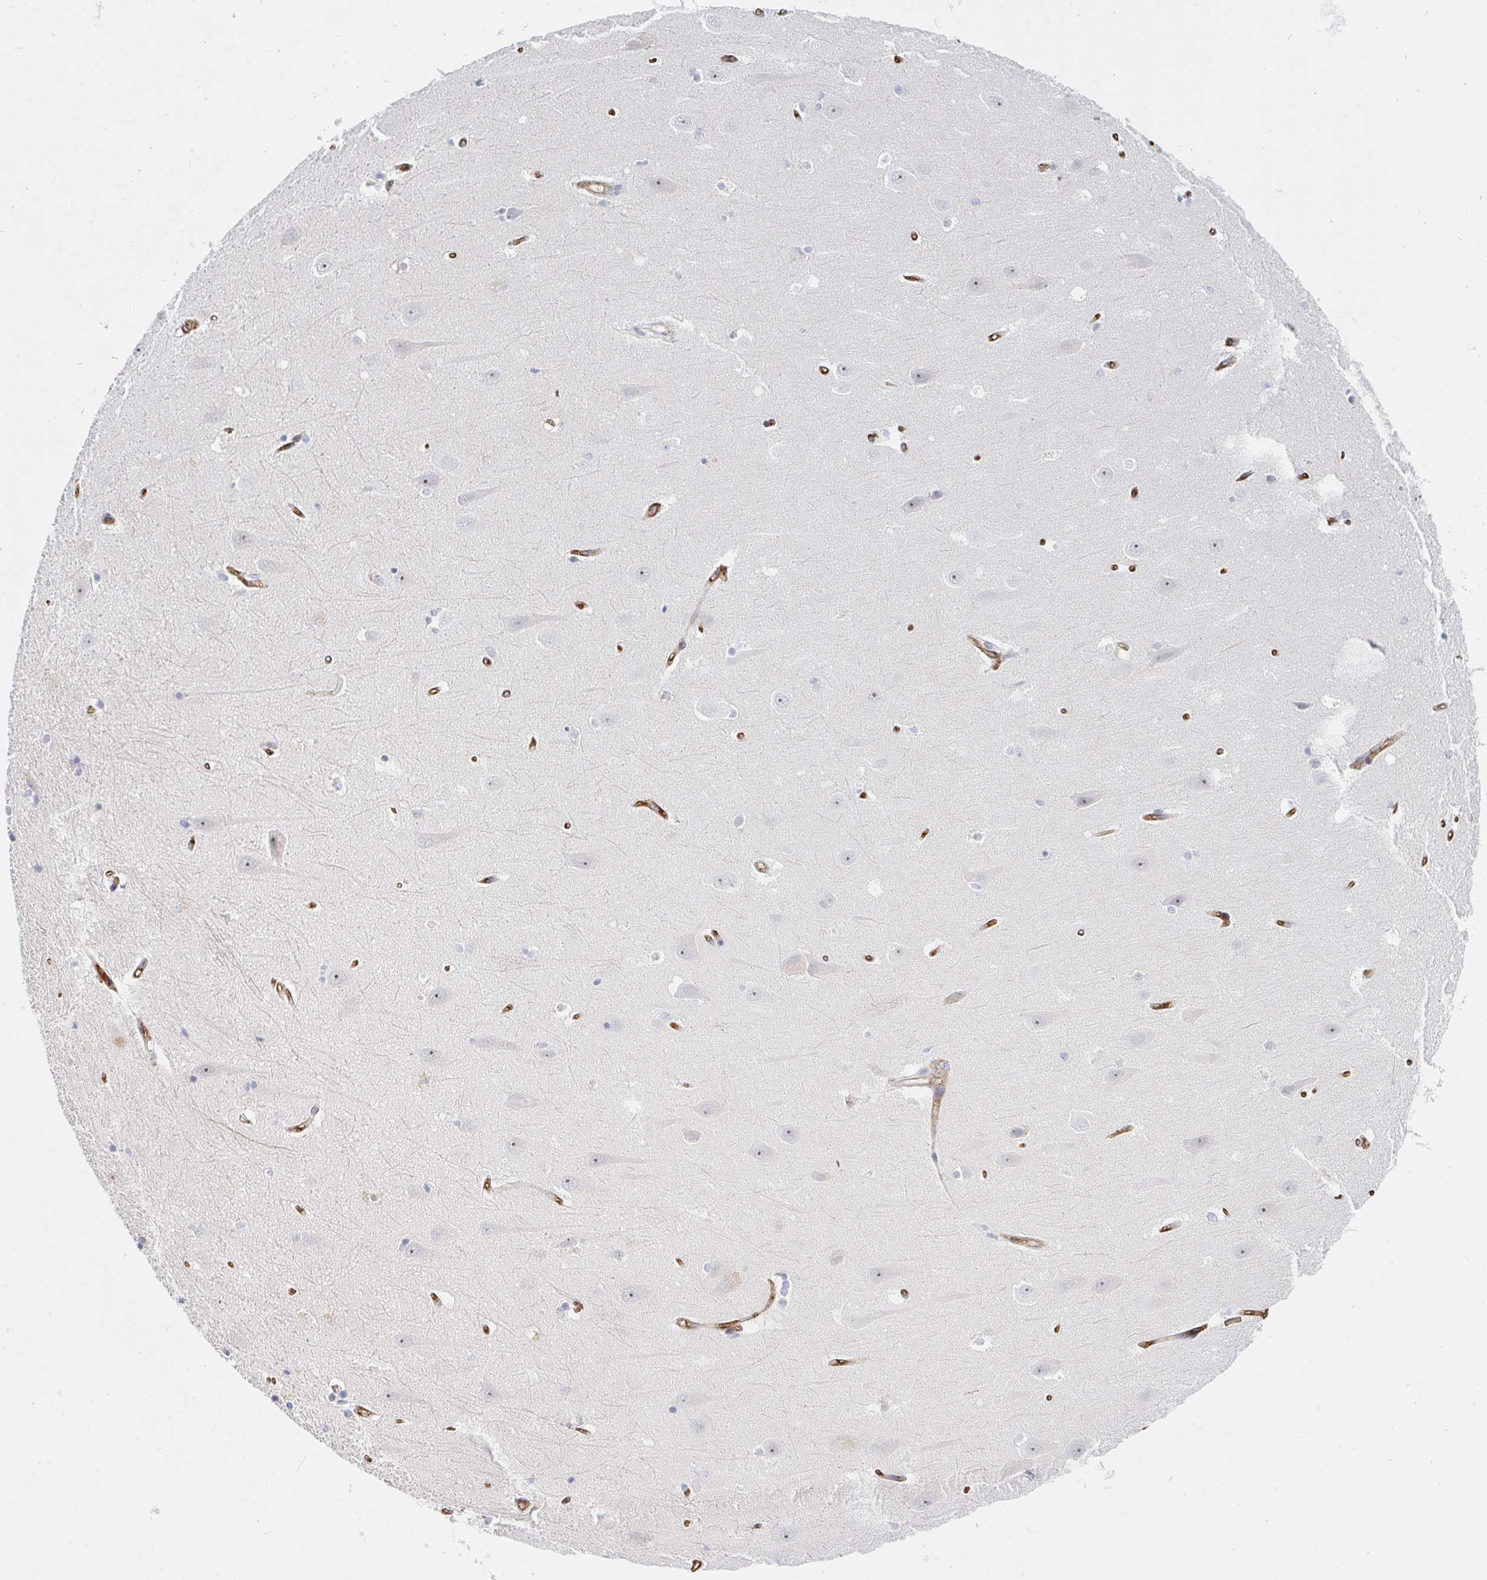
{"staining": {"intensity": "negative", "quantity": "none", "location": "none"}, "tissue": "hippocampus", "cell_type": "Glial cells", "image_type": "normal", "snomed": [{"axis": "morphology", "description": "Normal tissue, NOS"}, {"axis": "topography", "description": "Hippocampus"}], "caption": "Protein analysis of normal hippocampus demonstrates no significant positivity in glial cells.", "gene": "COL28A1", "patient": {"sex": "male", "age": 63}}